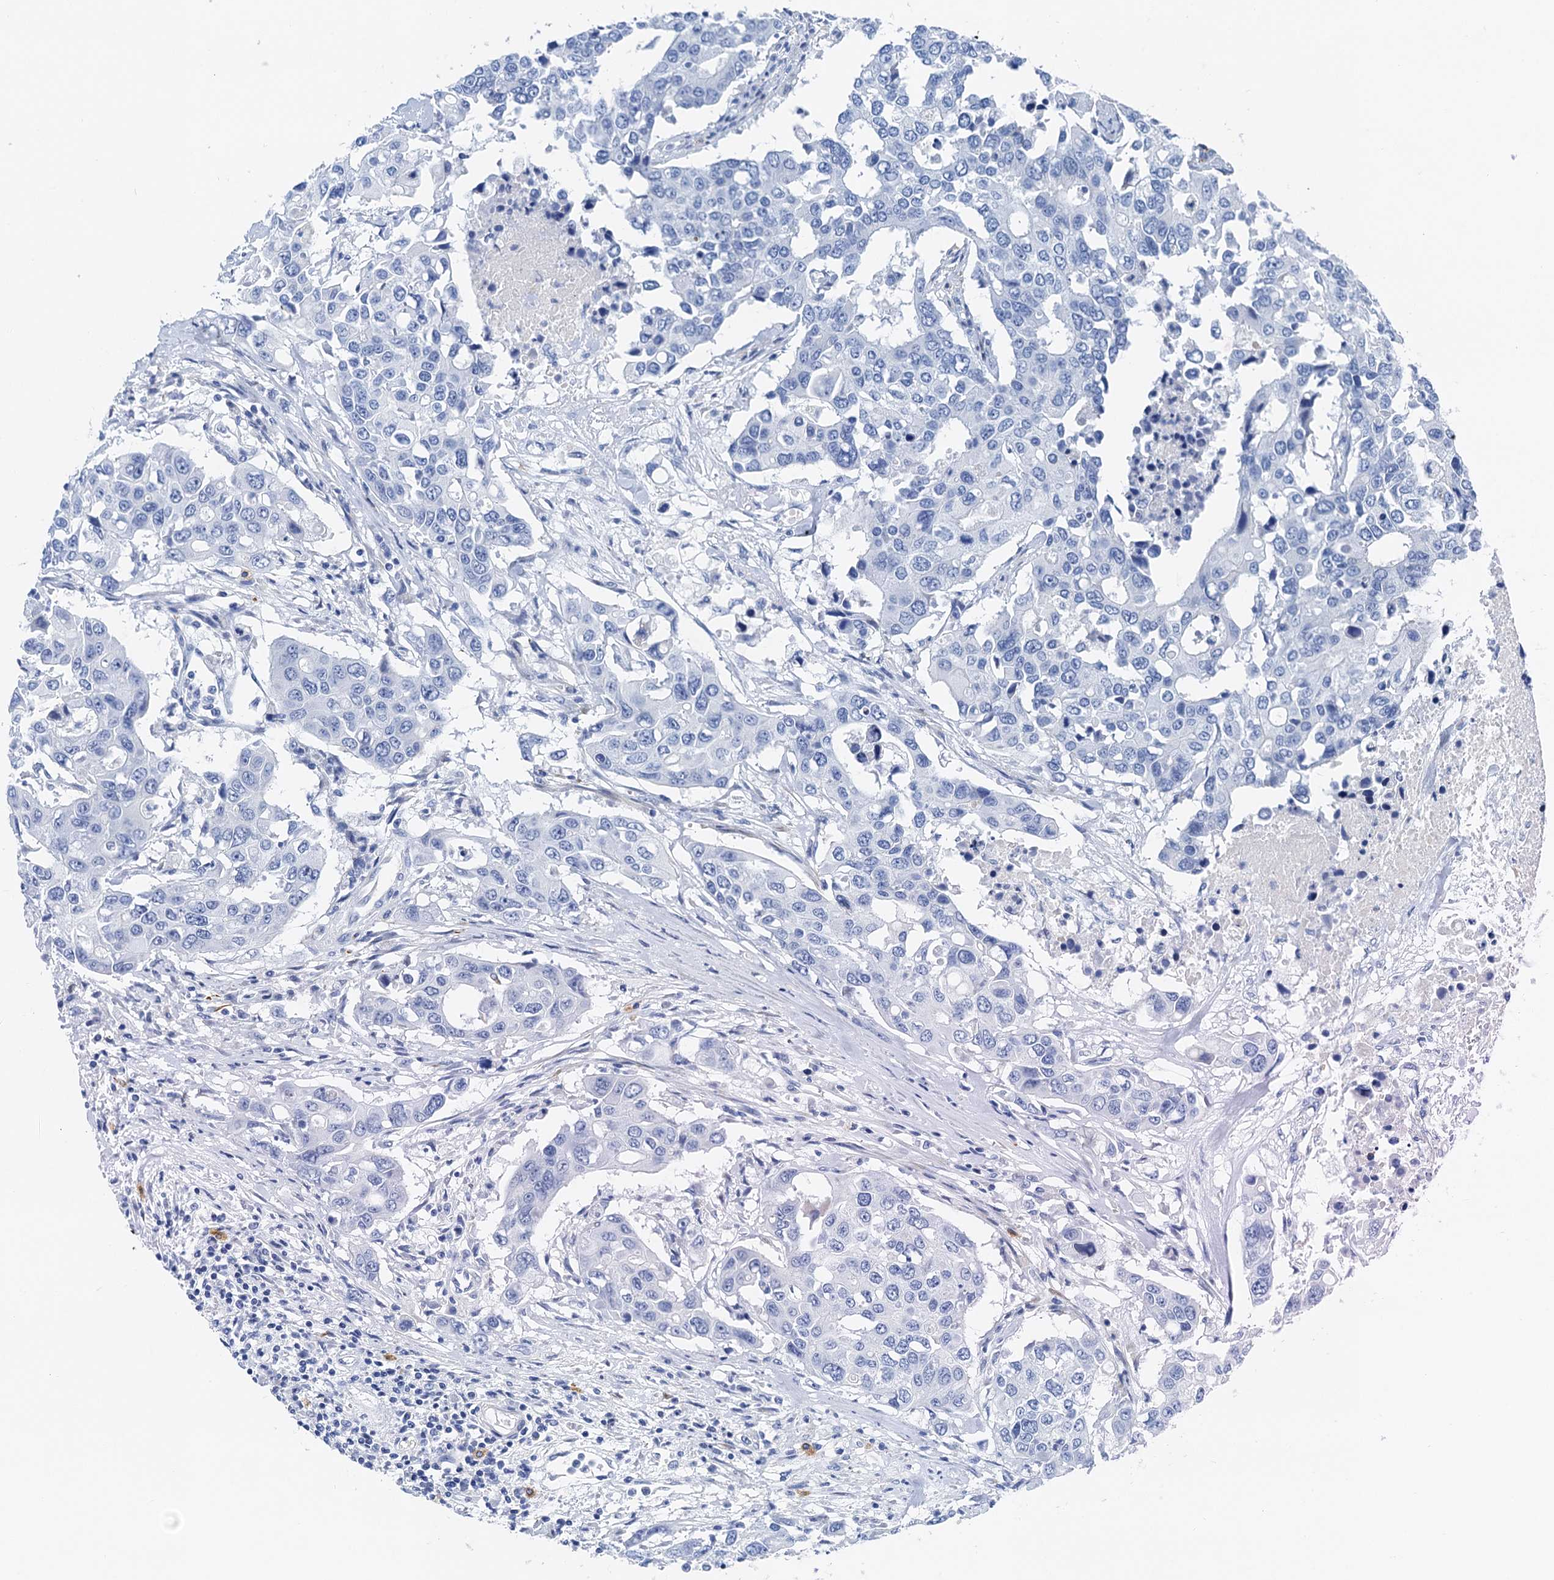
{"staining": {"intensity": "negative", "quantity": "none", "location": "none"}, "tissue": "colorectal cancer", "cell_type": "Tumor cells", "image_type": "cancer", "snomed": [{"axis": "morphology", "description": "Adenocarcinoma, NOS"}, {"axis": "topography", "description": "Colon"}], "caption": "The immunohistochemistry photomicrograph has no significant positivity in tumor cells of colorectal cancer tissue.", "gene": "NLRP10", "patient": {"sex": "male", "age": 77}}